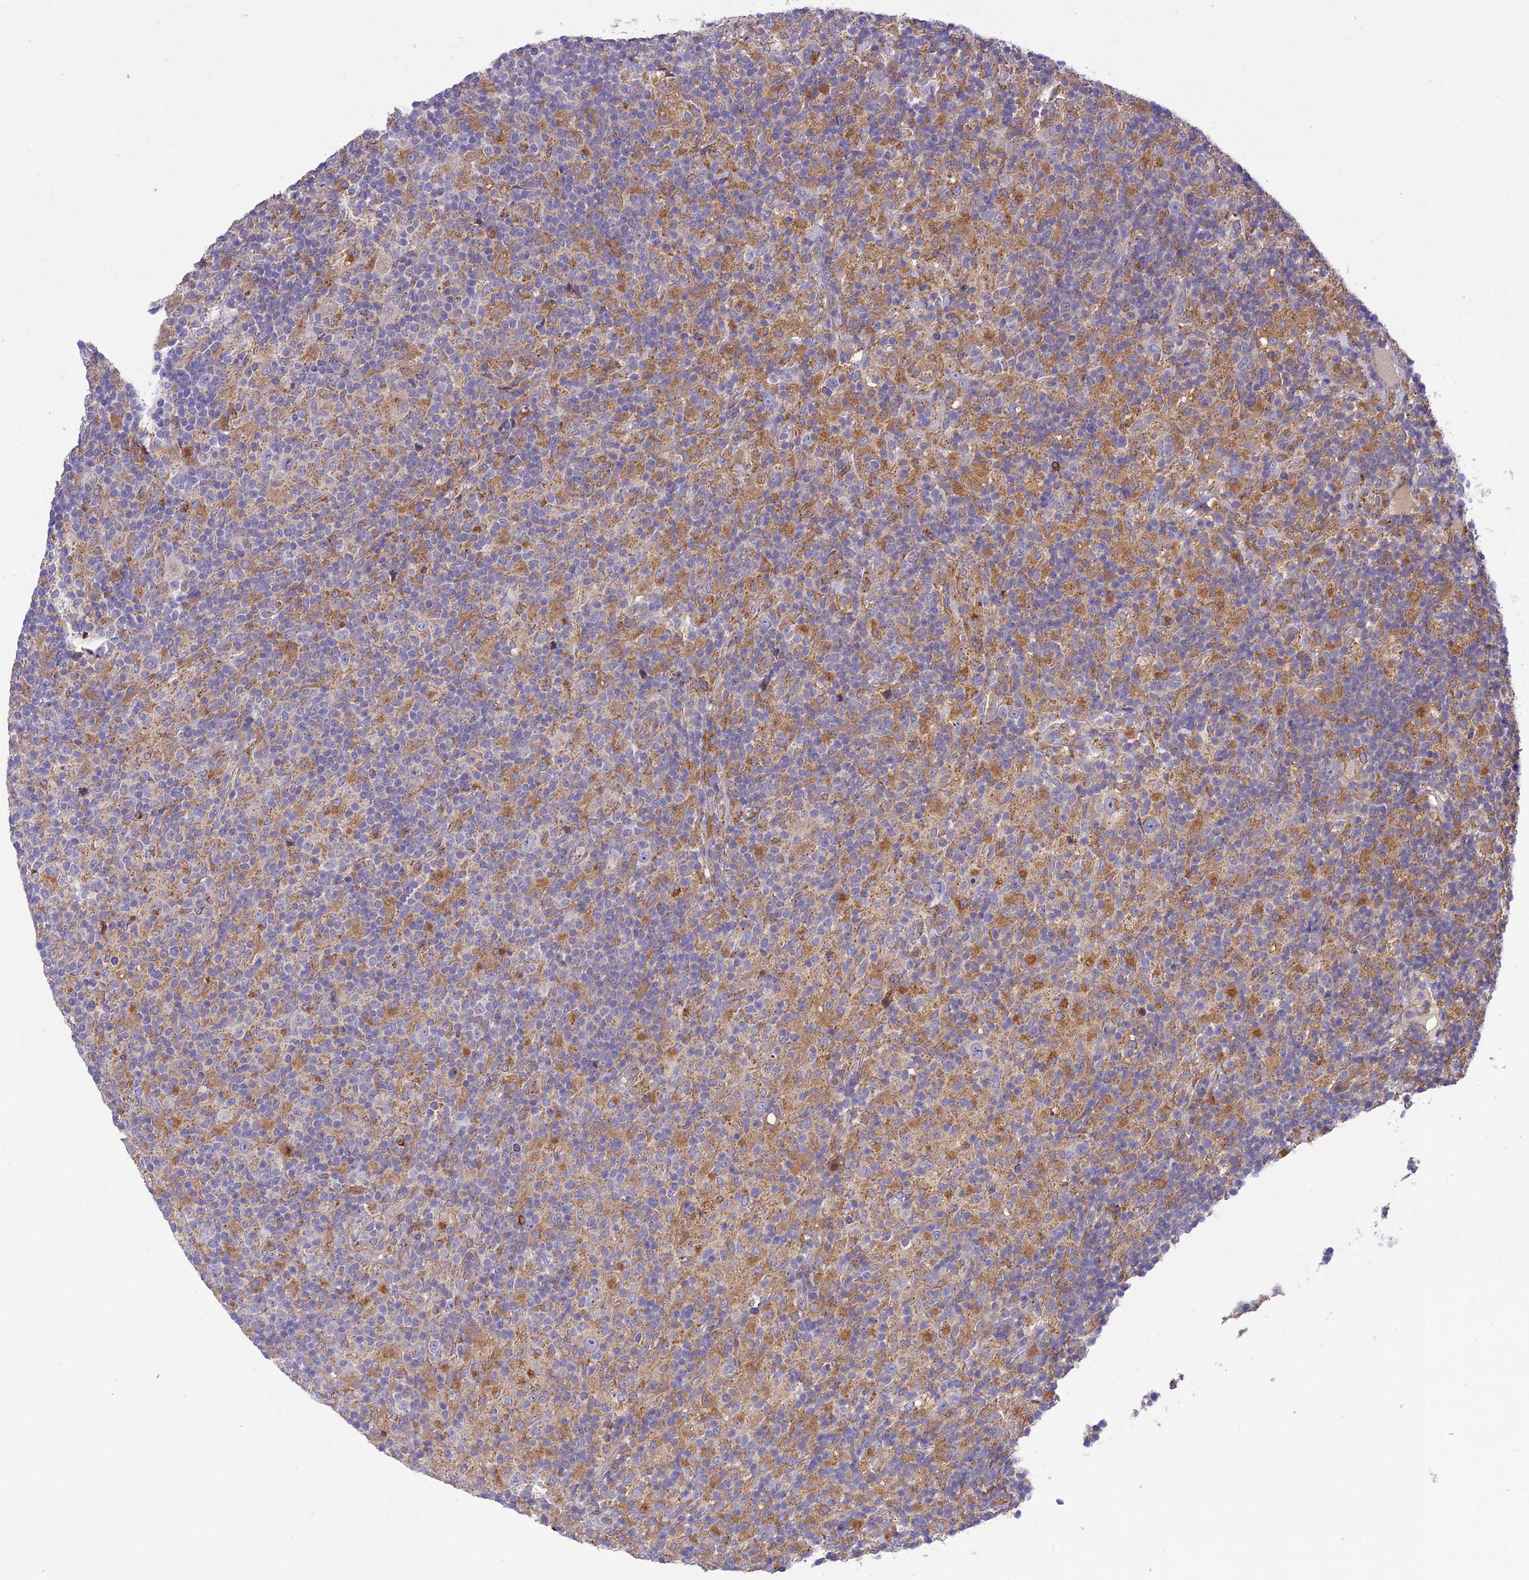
{"staining": {"intensity": "weak", "quantity": "25%-75%", "location": "cytoplasmic/membranous"}, "tissue": "lymphoma", "cell_type": "Tumor cells", "image_type": "cancer", "snomed": [{"axis": "morphology", "description": "Hodgkin's disease, NOS"}, {"axis": "topography", "description": "Lymph node"}], "caption": "A brown stain shows weak cytoplasmic/membranous positivity of a protein in Hodgkin's disease tumor cells. Nuclei are stained in blue.", "gene": "JMY", "patient": {"sex": "male", "age": 70}}